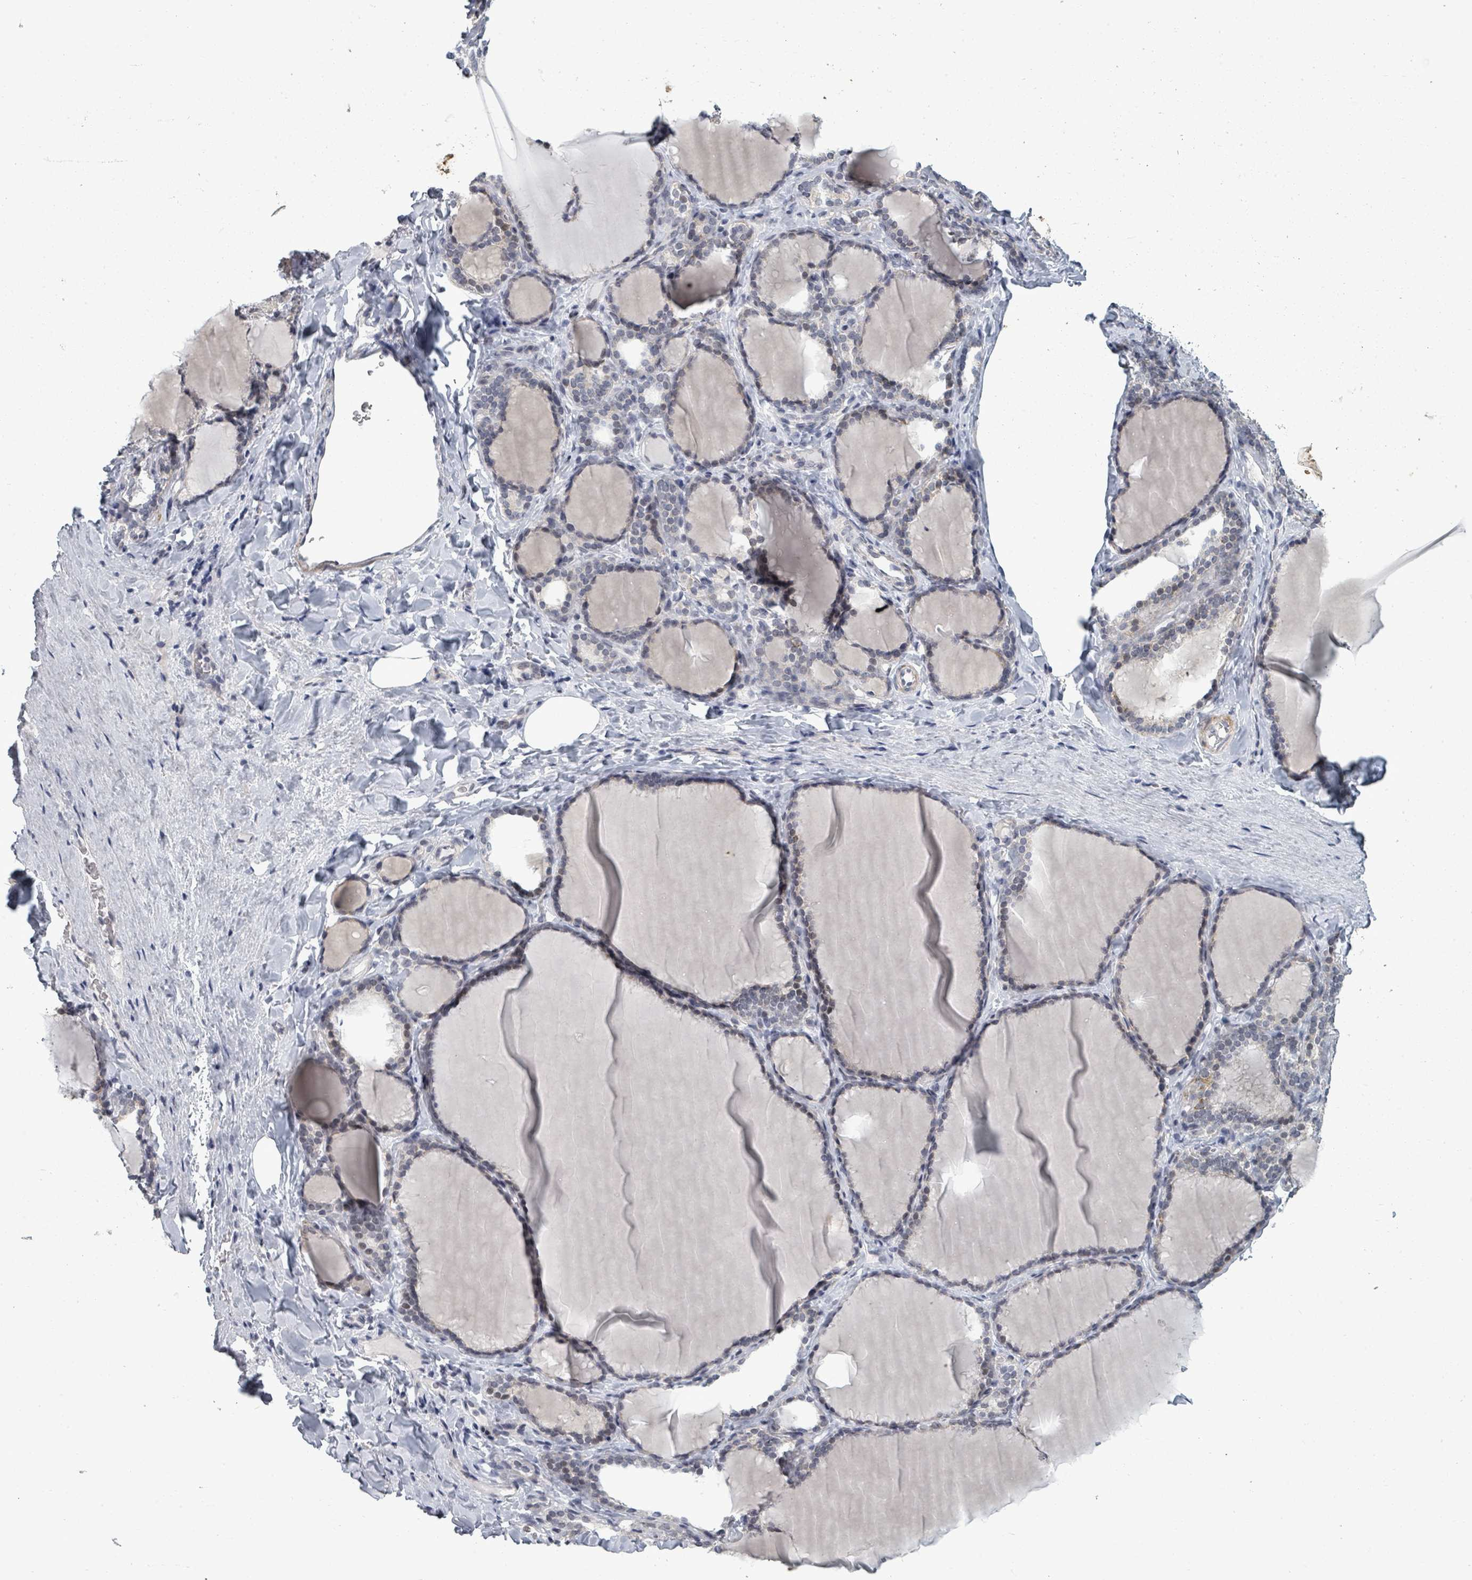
{"staining": {"intensity": "moderate", "quantity": "25%-75%", "location": "cytoplasmic/membranous"}, "tissue": "thyroid gland", "cell_type": "Glandular cells", "image_type": "normal", "snomed": [{"axis": "morphology", "description": "Normal tissue, NOS"}, {"axis": "topography", "description": "Thyroid gland"}], "caption": "This photomicrograph displays immunohistochemistry staining of unremarkable thyroid gland, with medium moderate cytoplasmic/membranous positivity in about 25%-75% of glandular cells.", "gene": "PTPN20", "patient": {"sex": "female", "age": 31}}